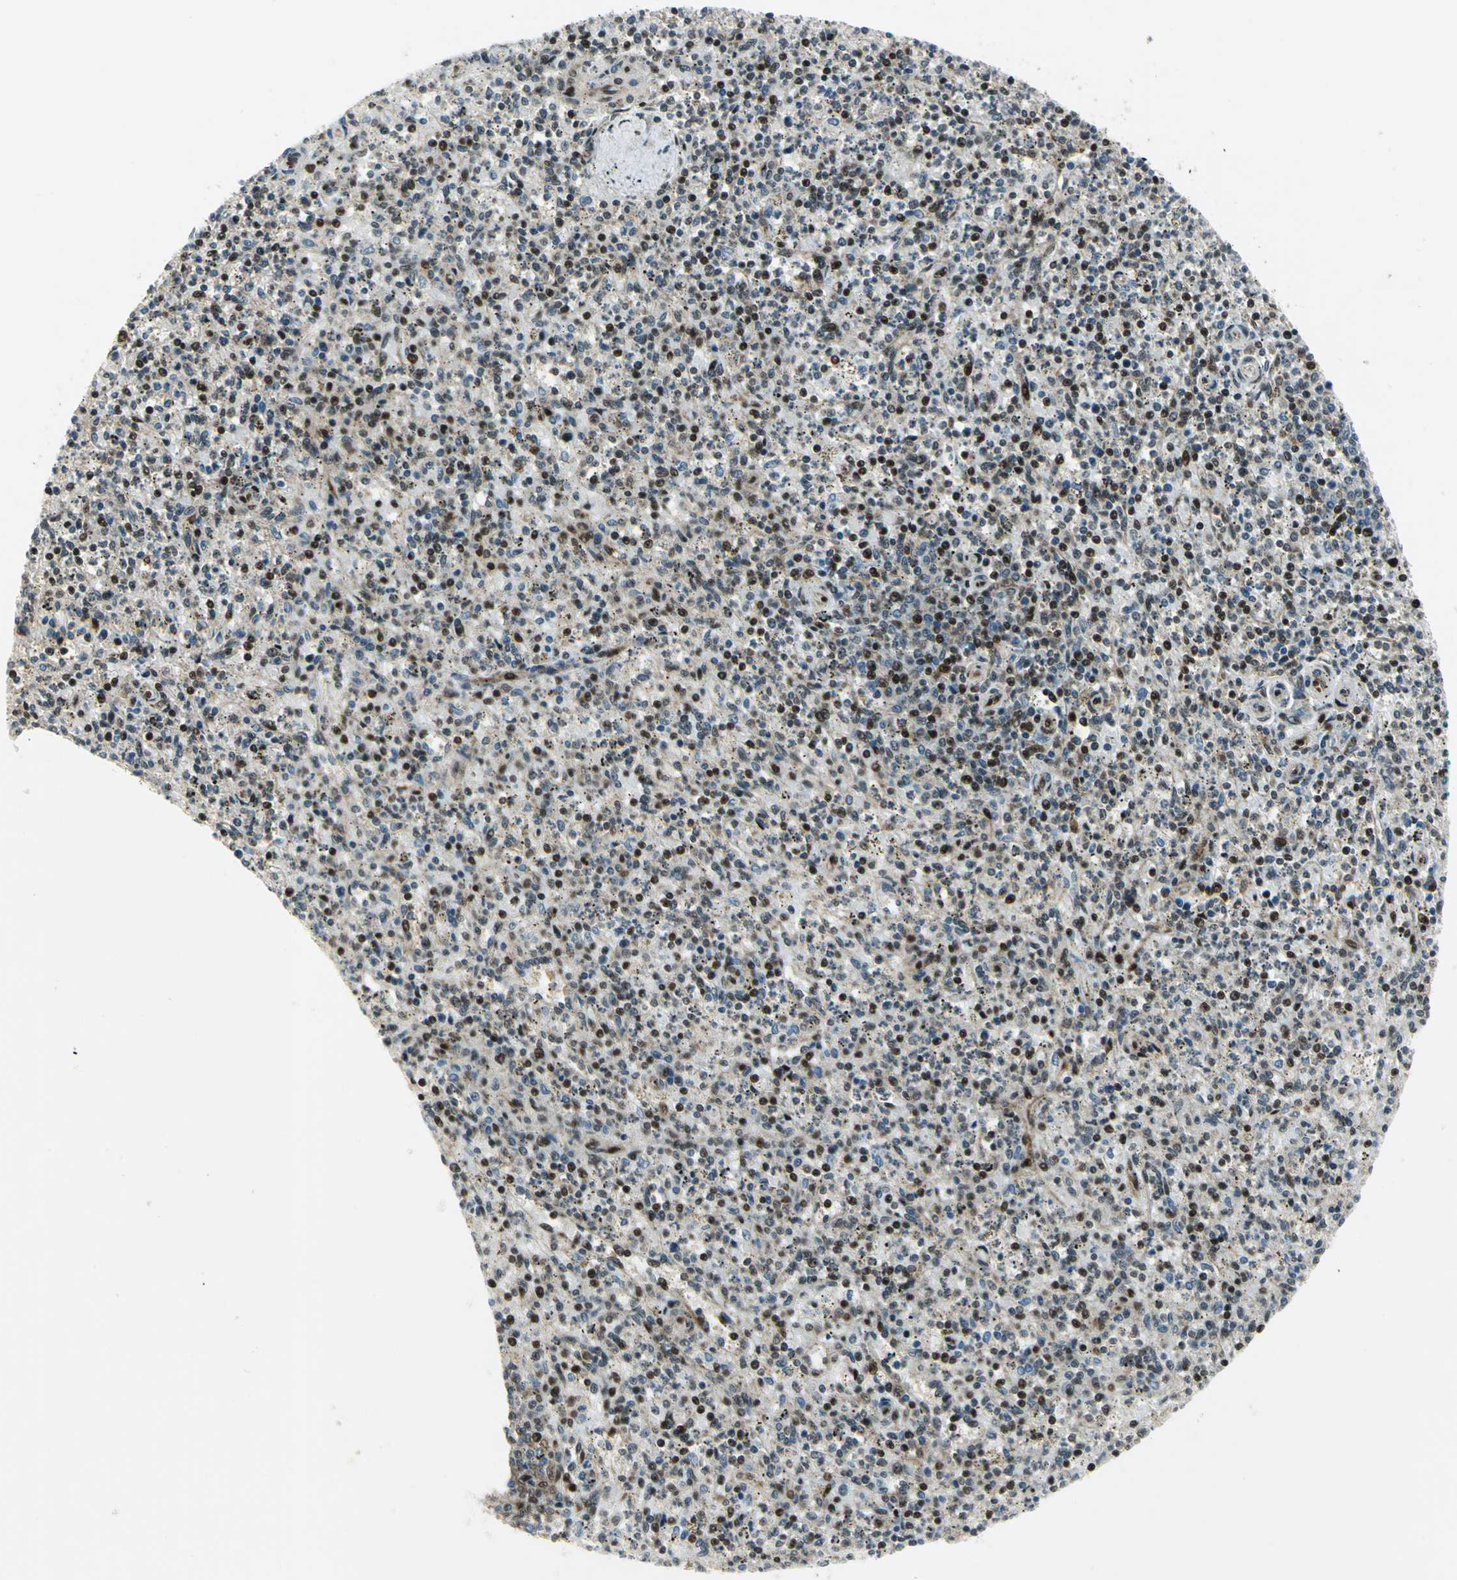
{"staining": {"intensity": "strong", "quantity": "25%-75%", "location": "nuclear"}, "tissue": "spleen", "cell_type": "Cells in red pulp", "image_type": "normal", "snomed": [{"axis": "morphology", "description": "Normal tissue, NOS"}, {"axis": "topography", "description": "Spleen"}], "caption": "A histopathology image showing strong nuclear staining in approximately 25%-75% of cells in red pulp in unremarkable spleen, as visualized by brown immunohistochemical staining.", "gene": "COPS5", "patient": {"sex": "male", "age": 72}}